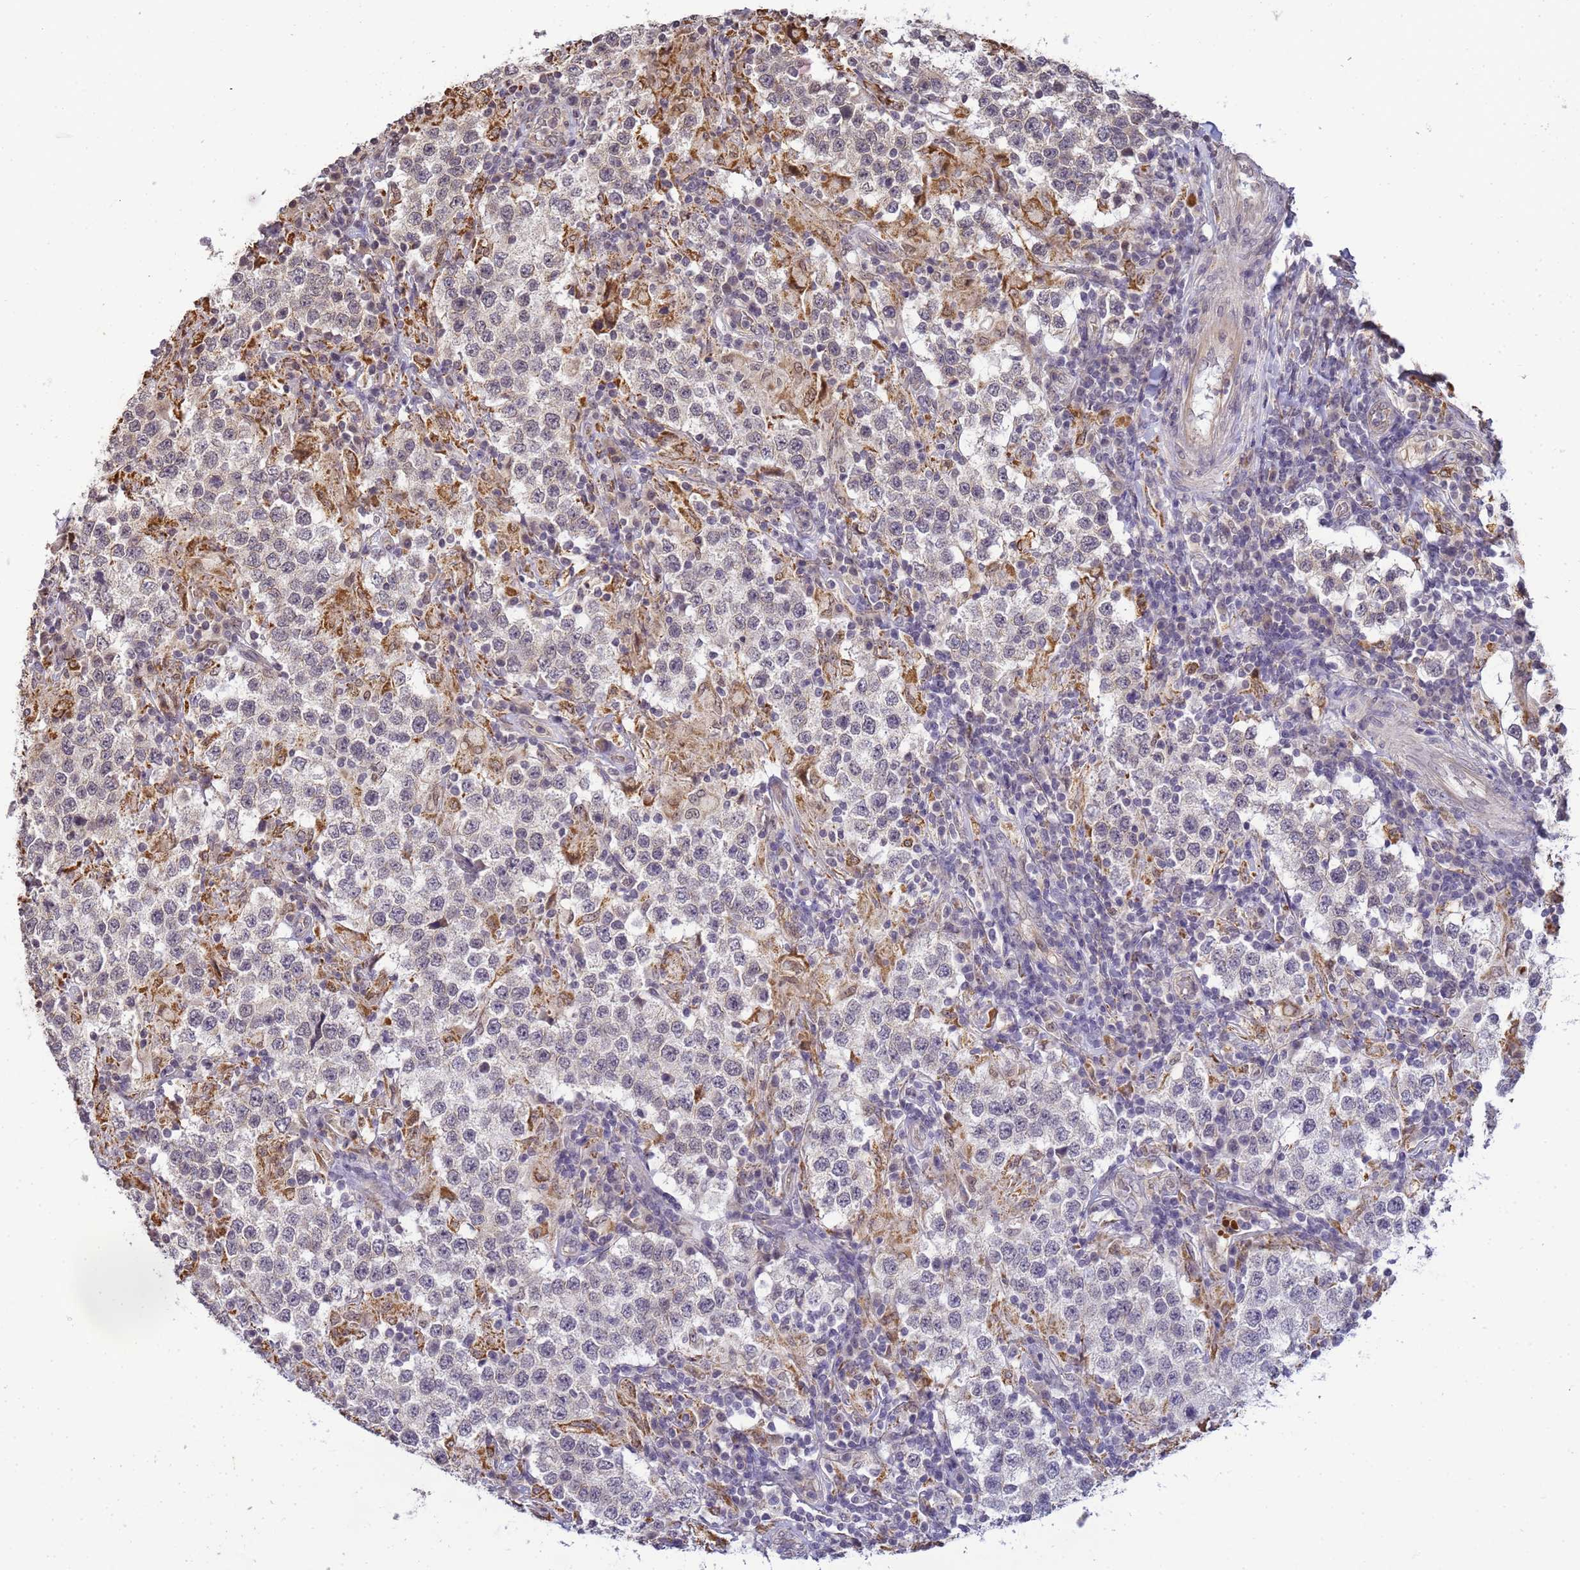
{"staining": {"intensity": "negative", "quantity": "none", "location": "none"}, "tissue": "testis cancer", "cell_type": "Tumor cells", "image_type": "cancer", "snomed": [{"axis": "morphology", "description": "Seminoma, NOS"}, {"axis": "morphology", "description": "Carcinoma, Embryonal, NOS"}, {"axis": "topography", "description": "Testis"}], "caption": "DAB (3,3'-diaminobenzidine) immunohistochemical staining of human embryonal carcinoma (testis) shows no significant positivity in tumor cells.", "gene": "MYL7", "patient": {"sex": "male", "age": 41}}